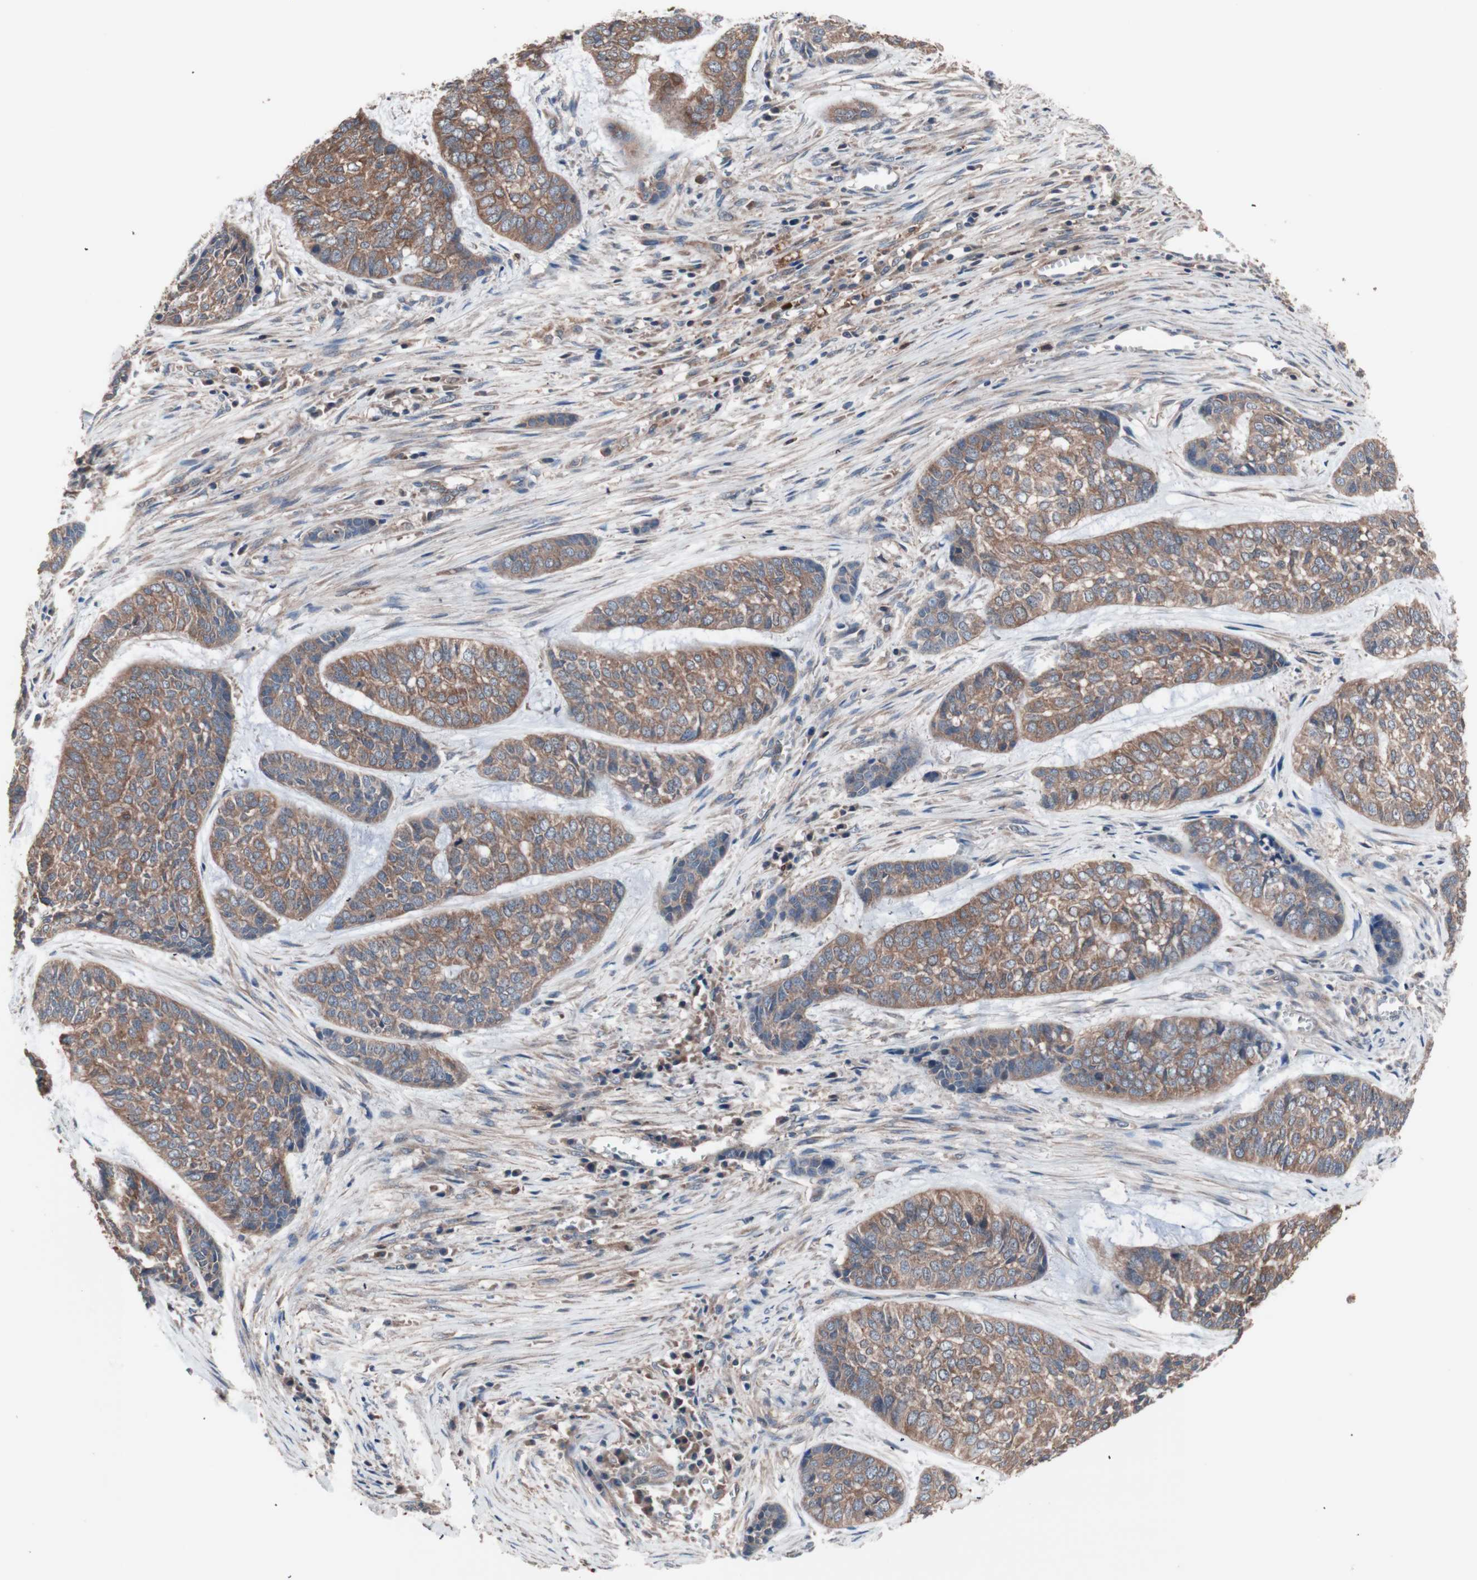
{"staining": {"intensity": "moderate", "quantity": ">75%", "location": "cytoplasmic/membranous"}, "tissue": "skin cancer", "cell_type": "Tumor cells", "image_type": "cancer", "snomed": [{"axis": "morphology", "description": "Basal cell carcinoma"}, {"axis": "topography", "description": "Skin"}], "caption": "Basal cell carcinoma (skin) stained with immunohistochemistry (IHC) demonstrates moderate cytoplasmic/membranous positivity in approximately >75% of tumor cells.", "gene": "ATG7", "patient": {"sex": "female", "age": 64}}